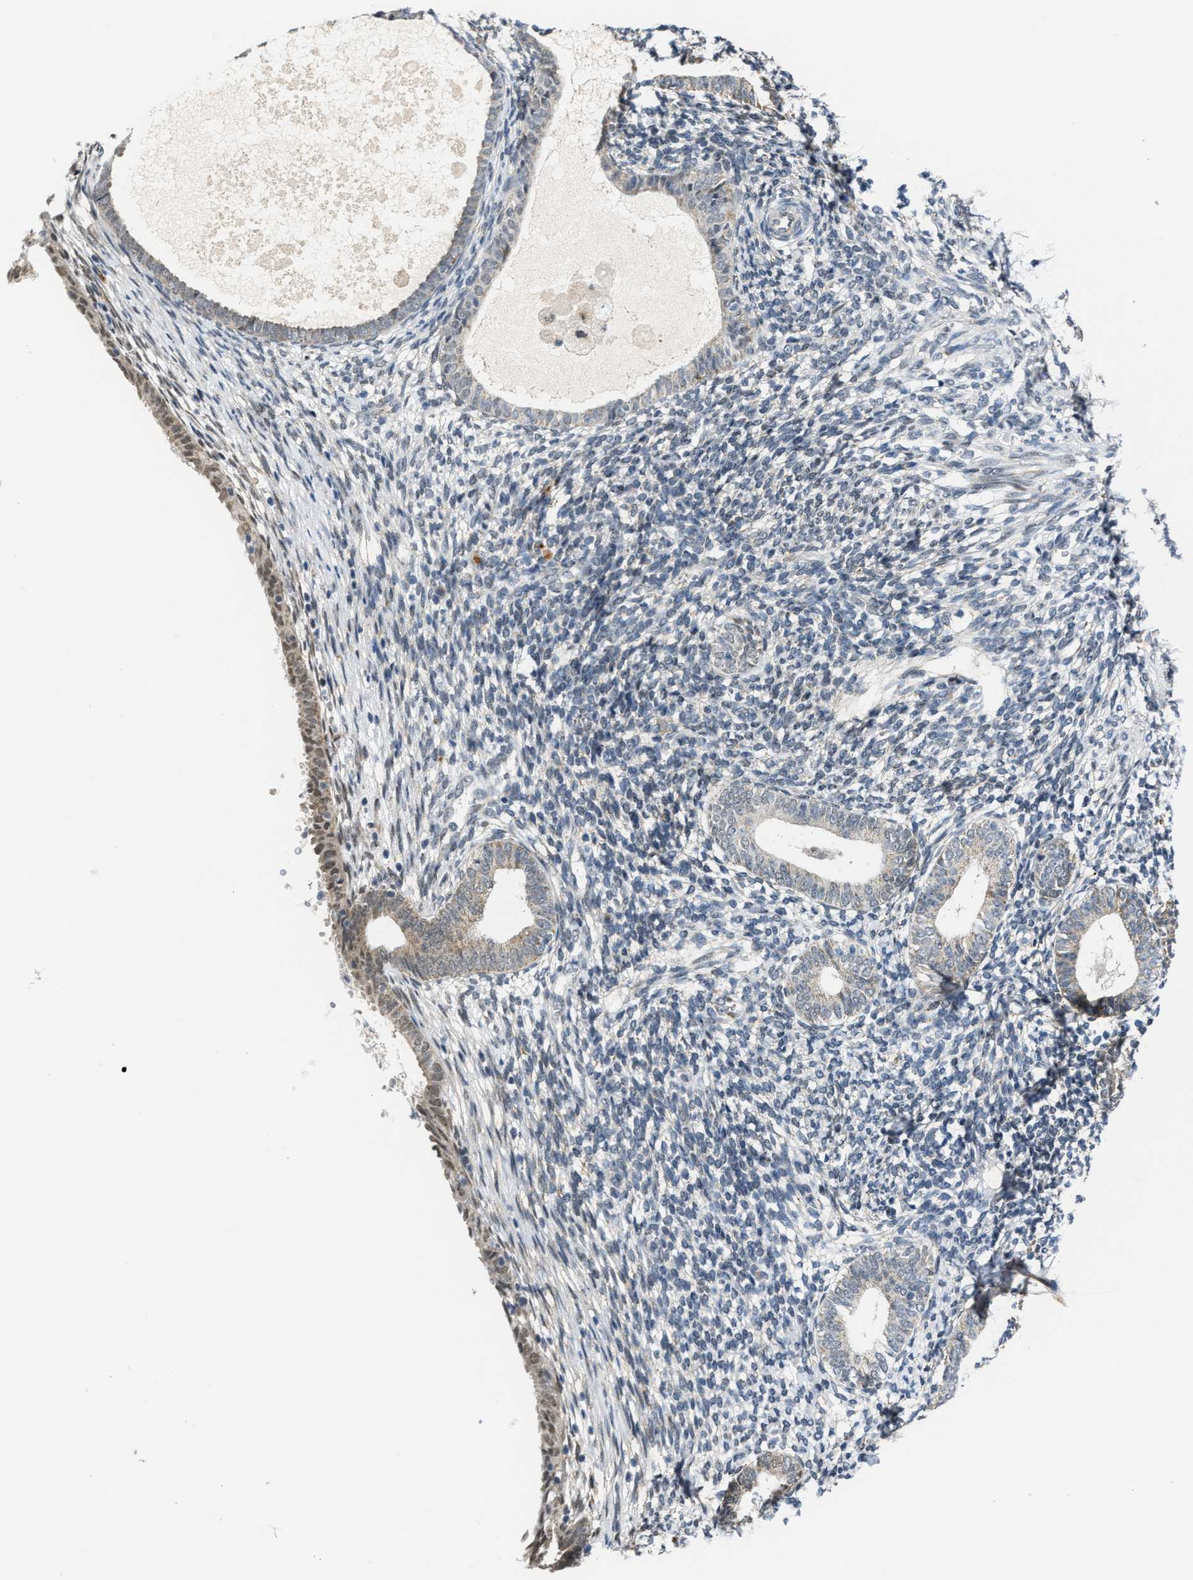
{"staining": {"intensity": "negative", "quantity": "none", "location": "none"}, "tissue": "endometrium", "cell_type": "Cells in endometrial stroma", "image_type": "normal", "snomed": [{"axis": "morphology", "description": "Normal tissue, NOS"}, {"axis": "morphology", "description": "Adenocarcinoma, NOS"}, {"axis": "topography", "description": "Endometrium"}], "caption": "Immunohistochemistry of benign human endometrium shows no positivity in cells in endometrial stroma.", "gene": "KIF24", "patient": {"sex": "female", "age": 57}}